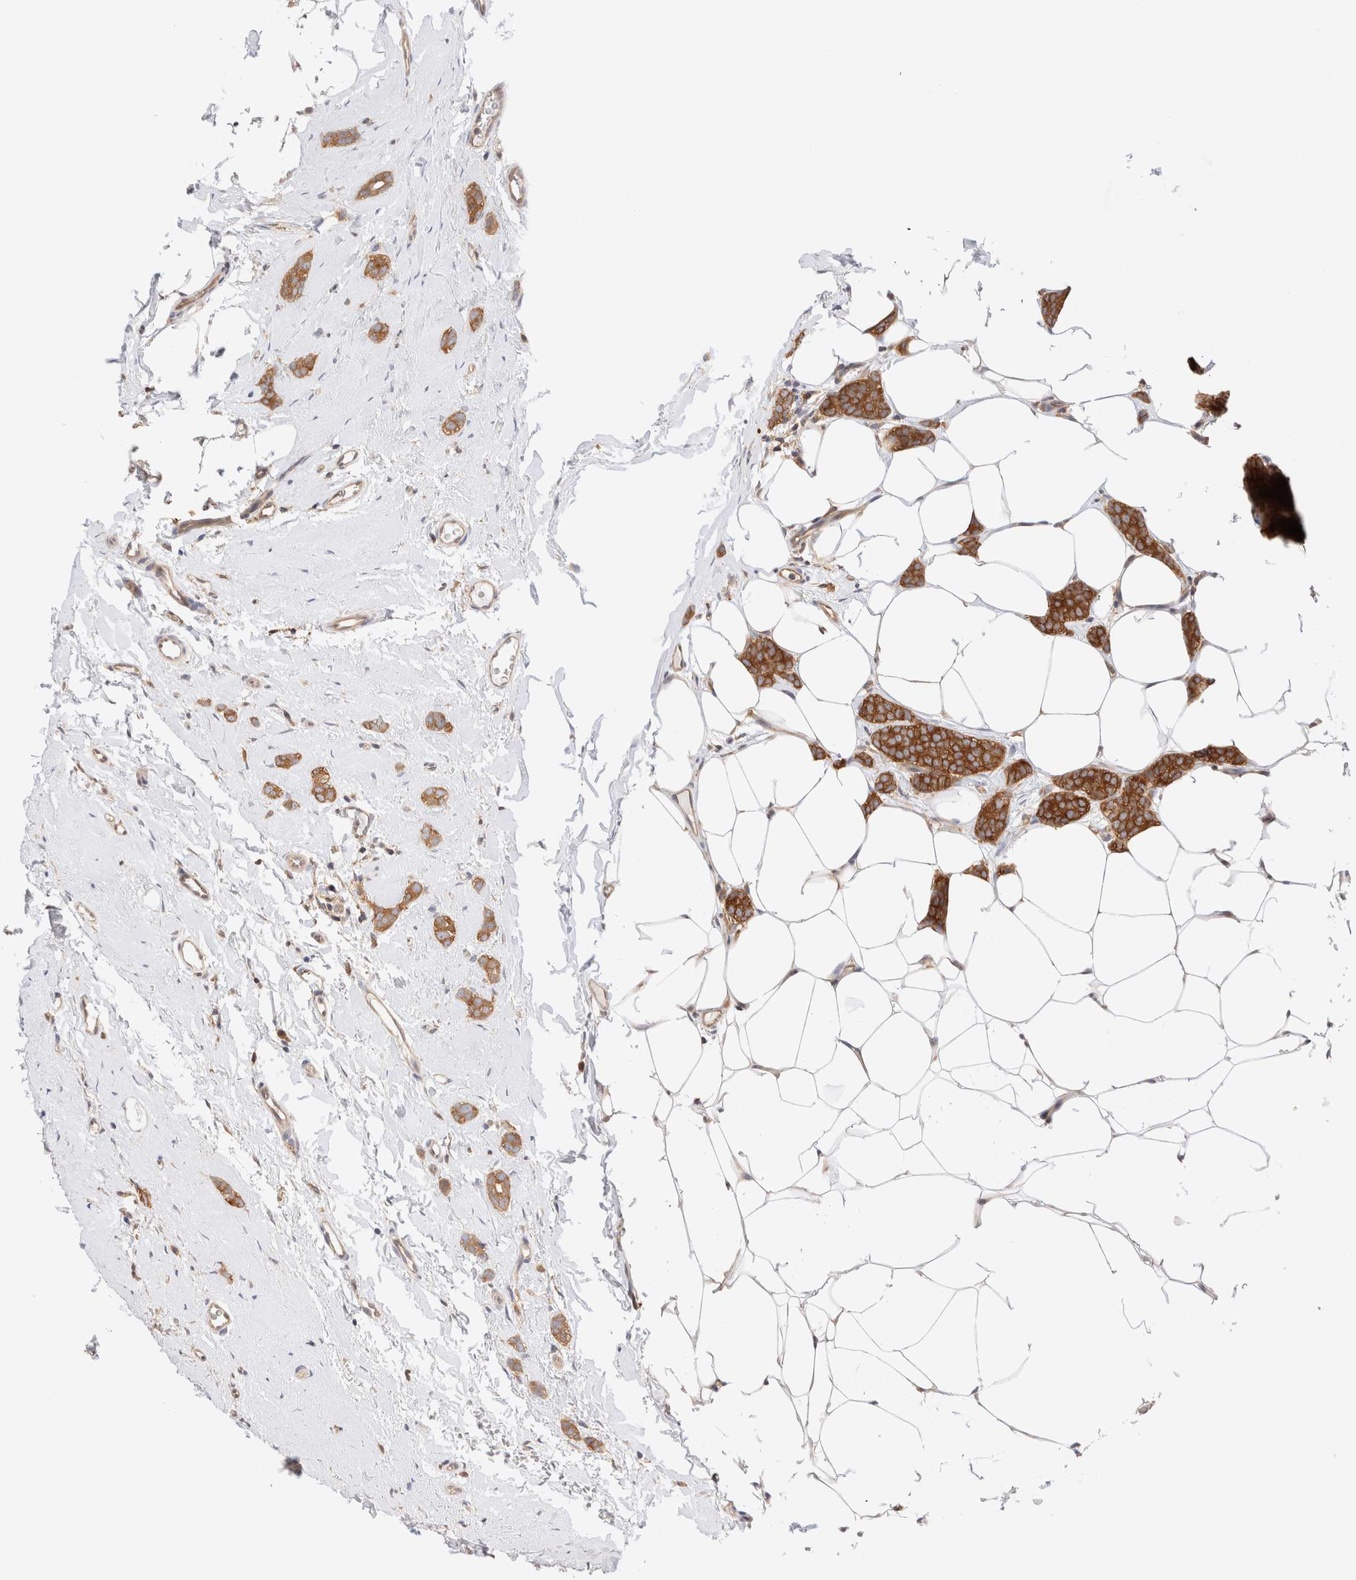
{"staining": {"intensity": "strong", "quantity": ">75%", "location": "cytoplasmic/membranous"}, "tissue": "breast cancer", "cell_type": "Tumor cells", "image_type": "cancer", "snomed": [{"axis": "morphology", "description": "Lobular carcinoma"}, {"axis": "topography", "description": "Skin"}, {"axis": "topography", "description": "Breast"}], "caption": "An immunohistochemistry micrograph of neoplastic tissue is shown. Protein staining in brown labels strong cytoplasmic/membranous positivity in lobular carcinoma (breast) within tumor cells.", "gene": "RABEP1", "patient": {"sex": "female", "age": 46}}